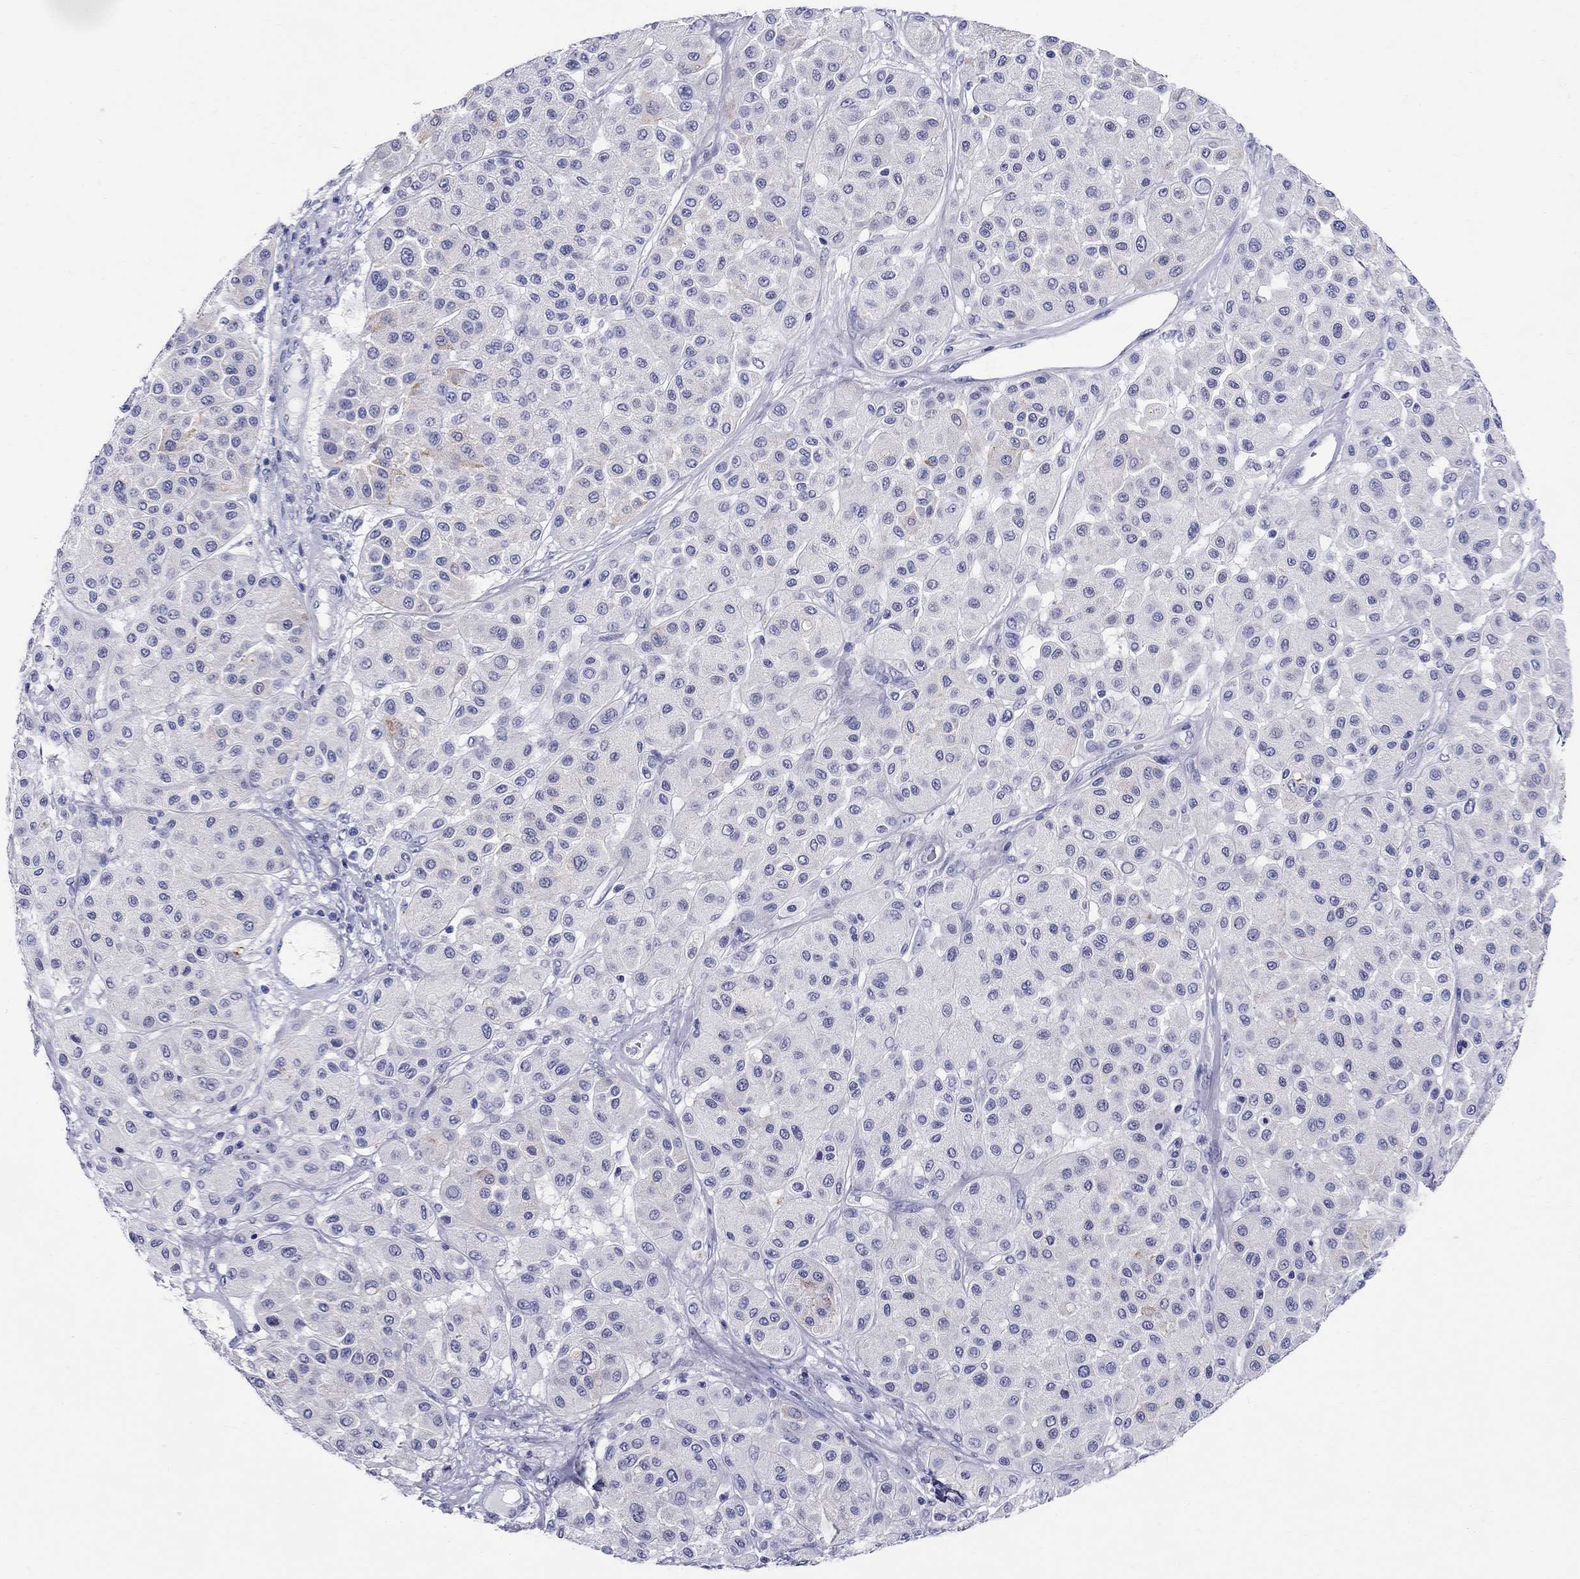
{"staining": {"intensity": "negative", "quantity": "none", "location": "none"}, "tissue": "melanoma", "cell_type": "Tumor cells", "image_type": "cancer", "snomed": [{"axis": "morphology", "description": "Malignant melanoma, Metastatic site"}, {"axis": "topography", "description": "Smooth muscle"}], "caption": "Immunohistochemistry photomicrograph of malignant melanoma (metastatic site) stained for a protein (brown), which reveals no staining in tumor cells.", "gene": "LAMP5", "patient": {"sex": "male", "age": 41}}